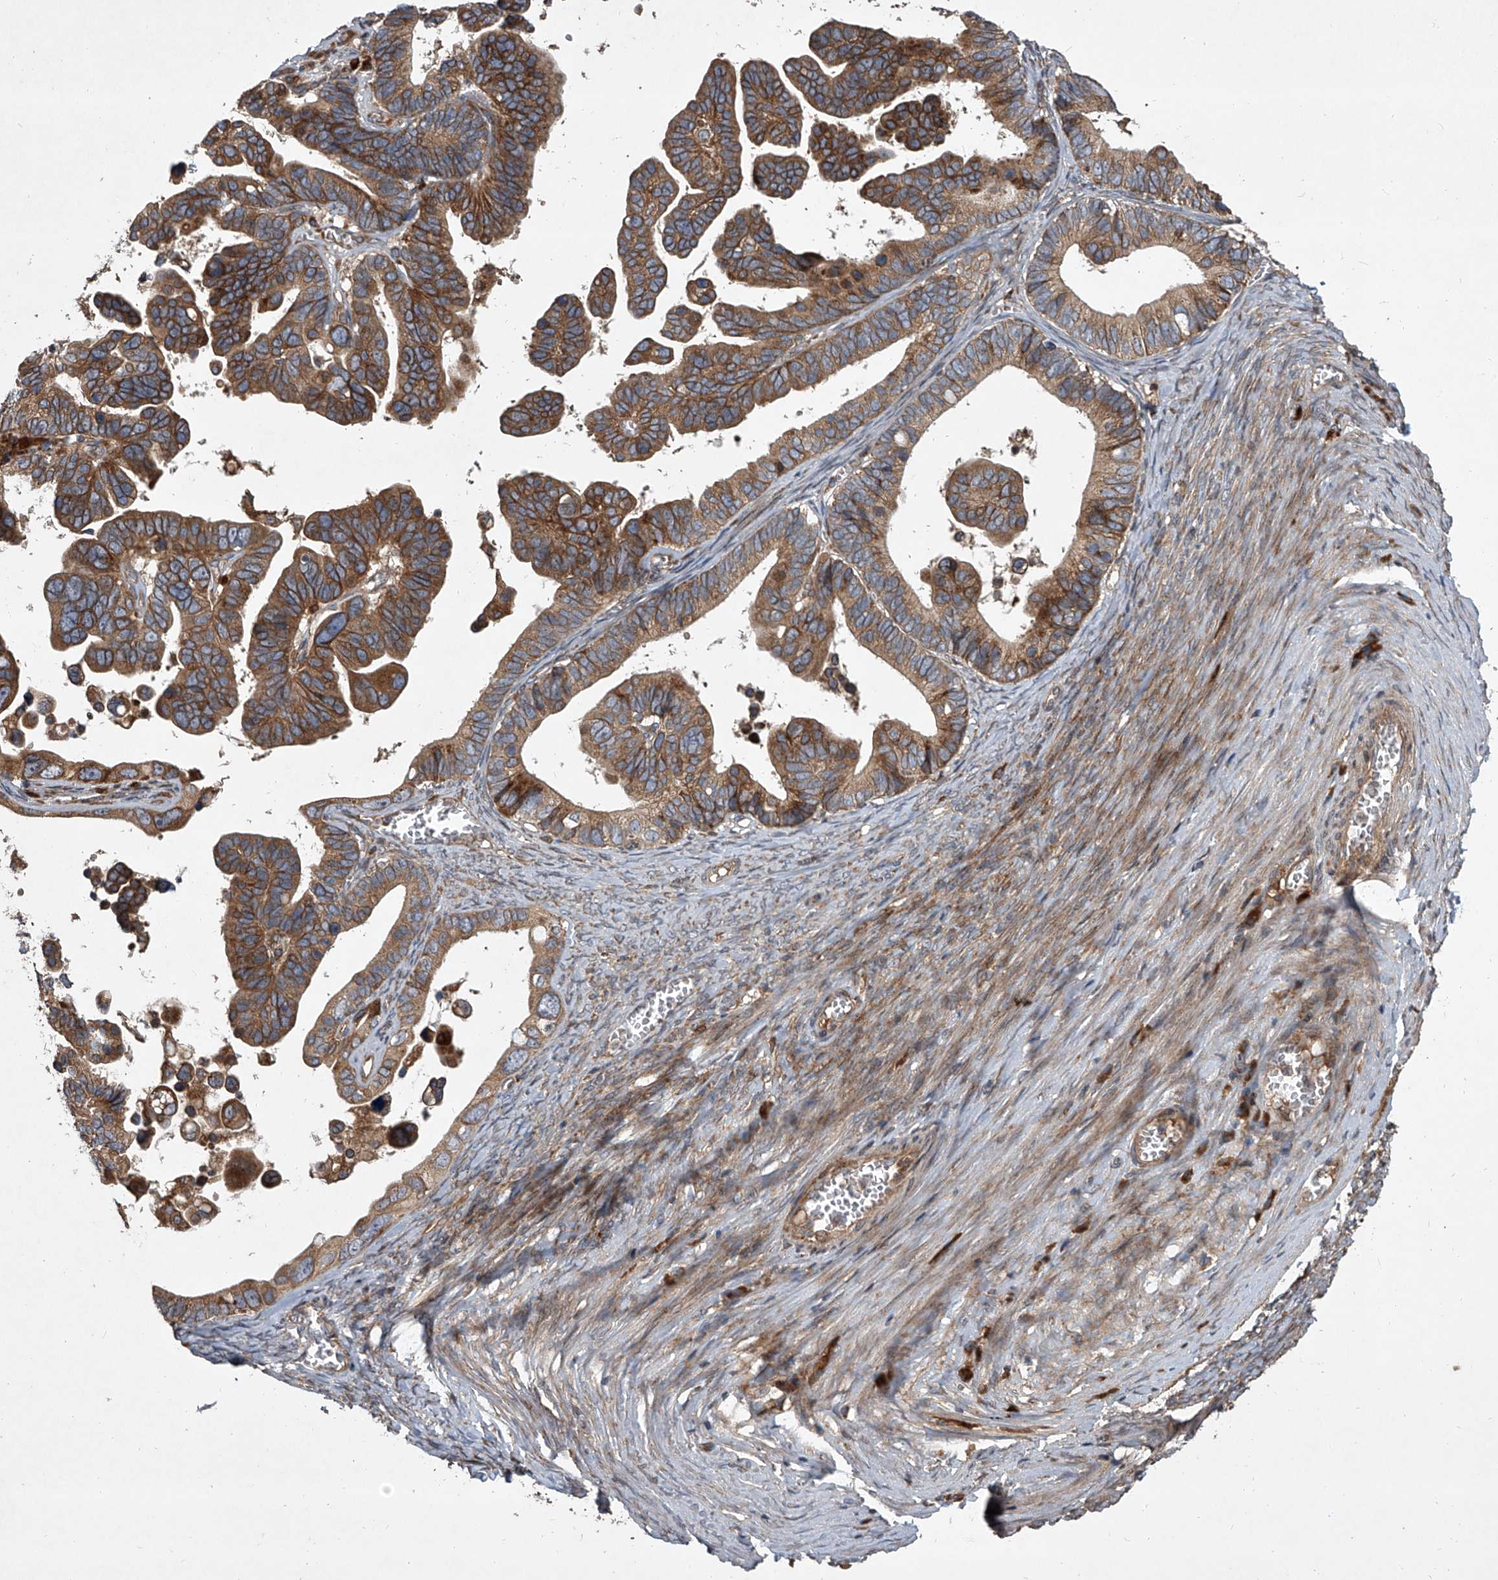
{"staining": {"intensity": "moderate", "quantity": ">75%", "location": "cytoplasmic/membranous"}, "tissue": "ovarian cancer", "cell_type": "Tumor cells", "image_type": "cancer", "snomed": [{"axis": "morphology", "description": "Cystadenocarcinoma, serous, NOS"}, {"axis": "topography", "description": "Ovary"}], "caption": "Immunohistochemistry (IHC) photomicrograph of neoplastic tissue: human ovarian cancer stained using immunohistochemistry exhibits medium levels of moderate protein expression localized specifically in the cytoplasmic/membranous of tumor cells, appearing as a cytoplasmic/membranous brown color.", "gene": "EVA1C", "patient": {"sex": "female", "age": 56}}